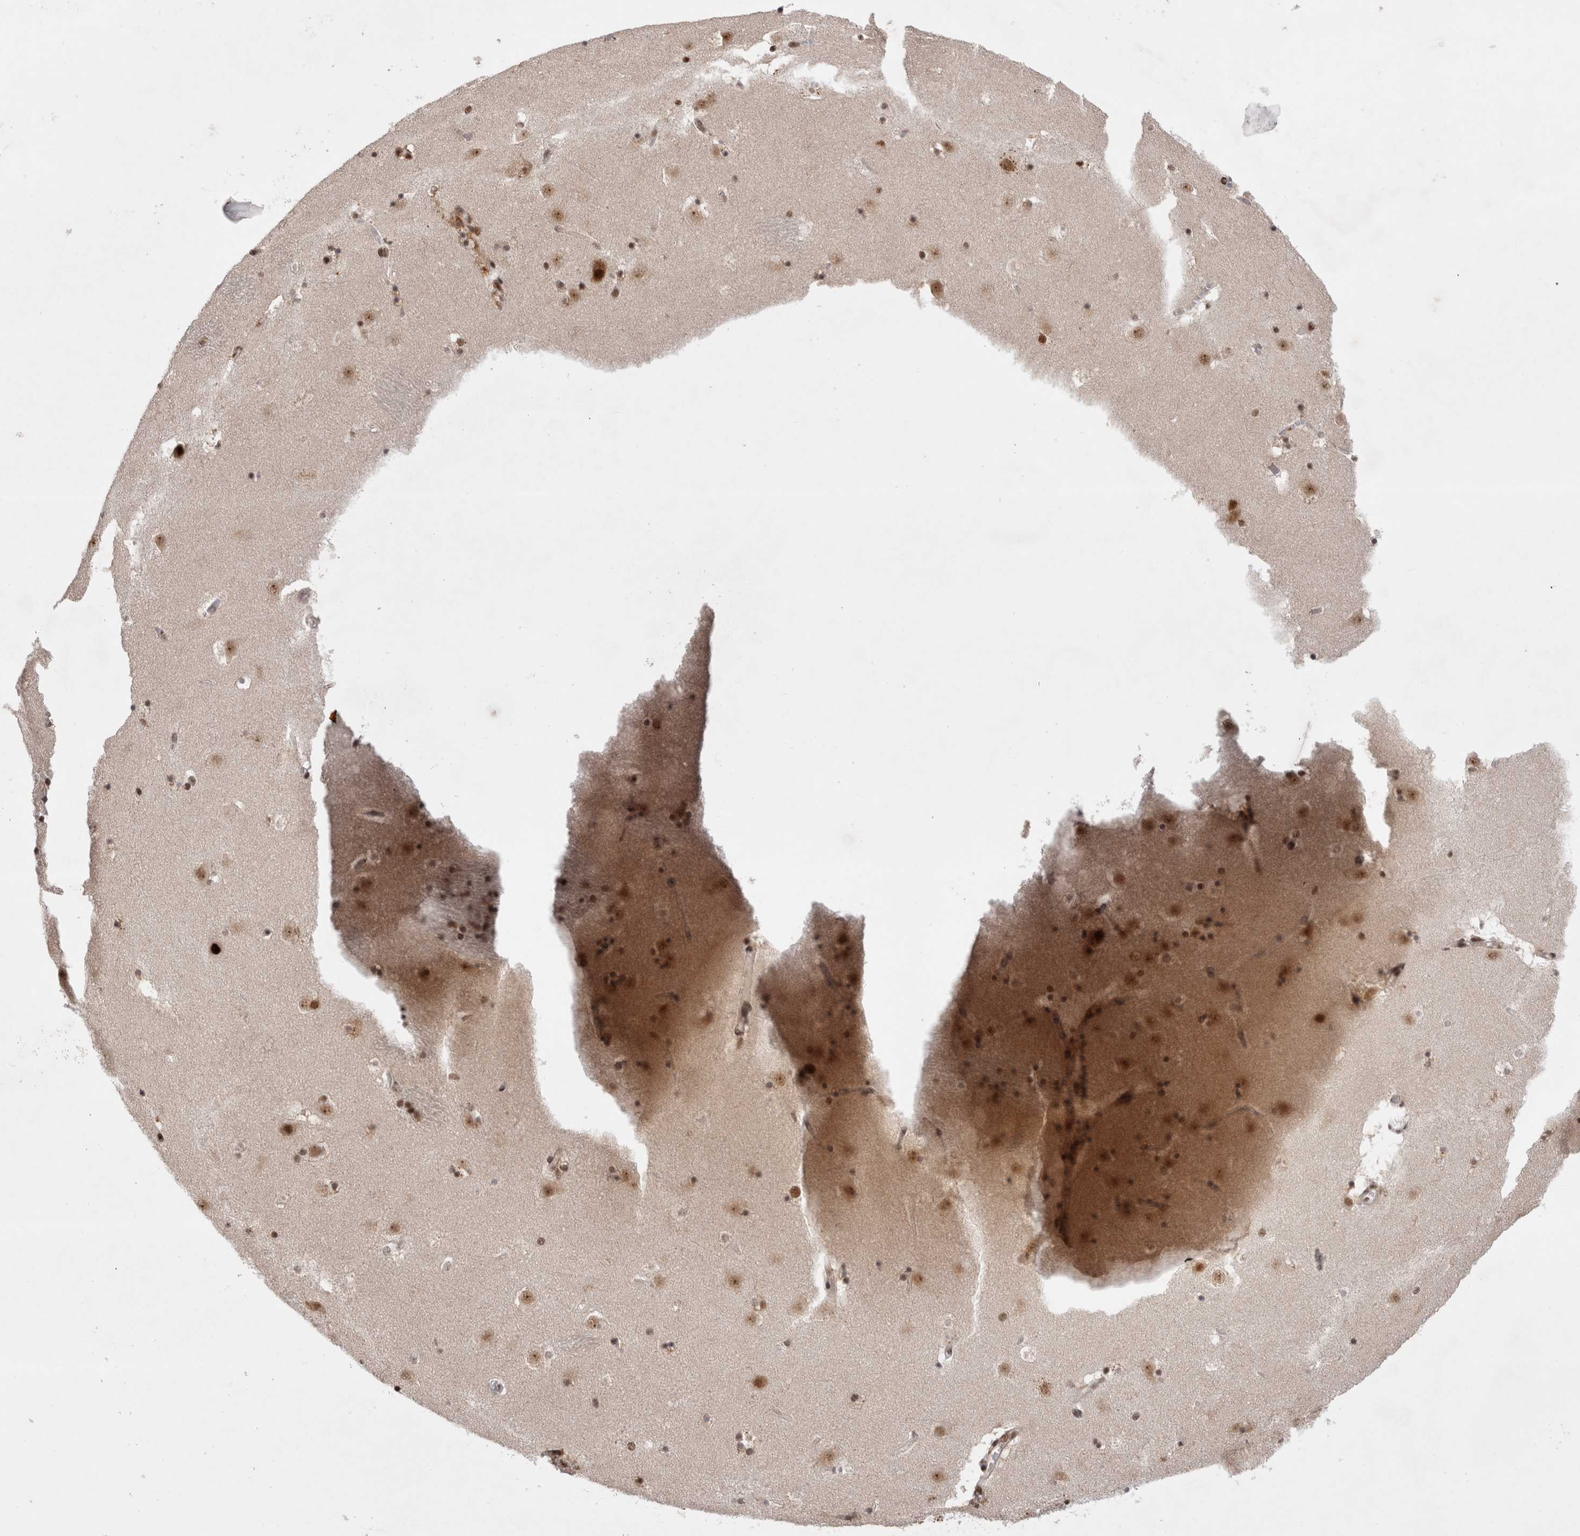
{"staining": {"intensity": "moderate", "quantity": ">75%", "location": "nuclear"}, "tissue": "caudate", "cell_type": "Glial cells", "image_type": "normal", "snomed": [{"axis": "morphology", "description": "Normal tissue, NOS"}, {"axis": "topography", "description": "Lateral ventricle wall"}], "caption": "The photomicrograph displays immunohistochemical staining of unremarkable caudate. There is moderate nuclear expression is appreciated in about >75% of glial cells. The staining is performed using DAB brown chromogen to label protein expression. The nuclei are counter-stained blue using hematoxylin.", "gene": "EYA2", "patient": {"sex": "male", "age": 45}}